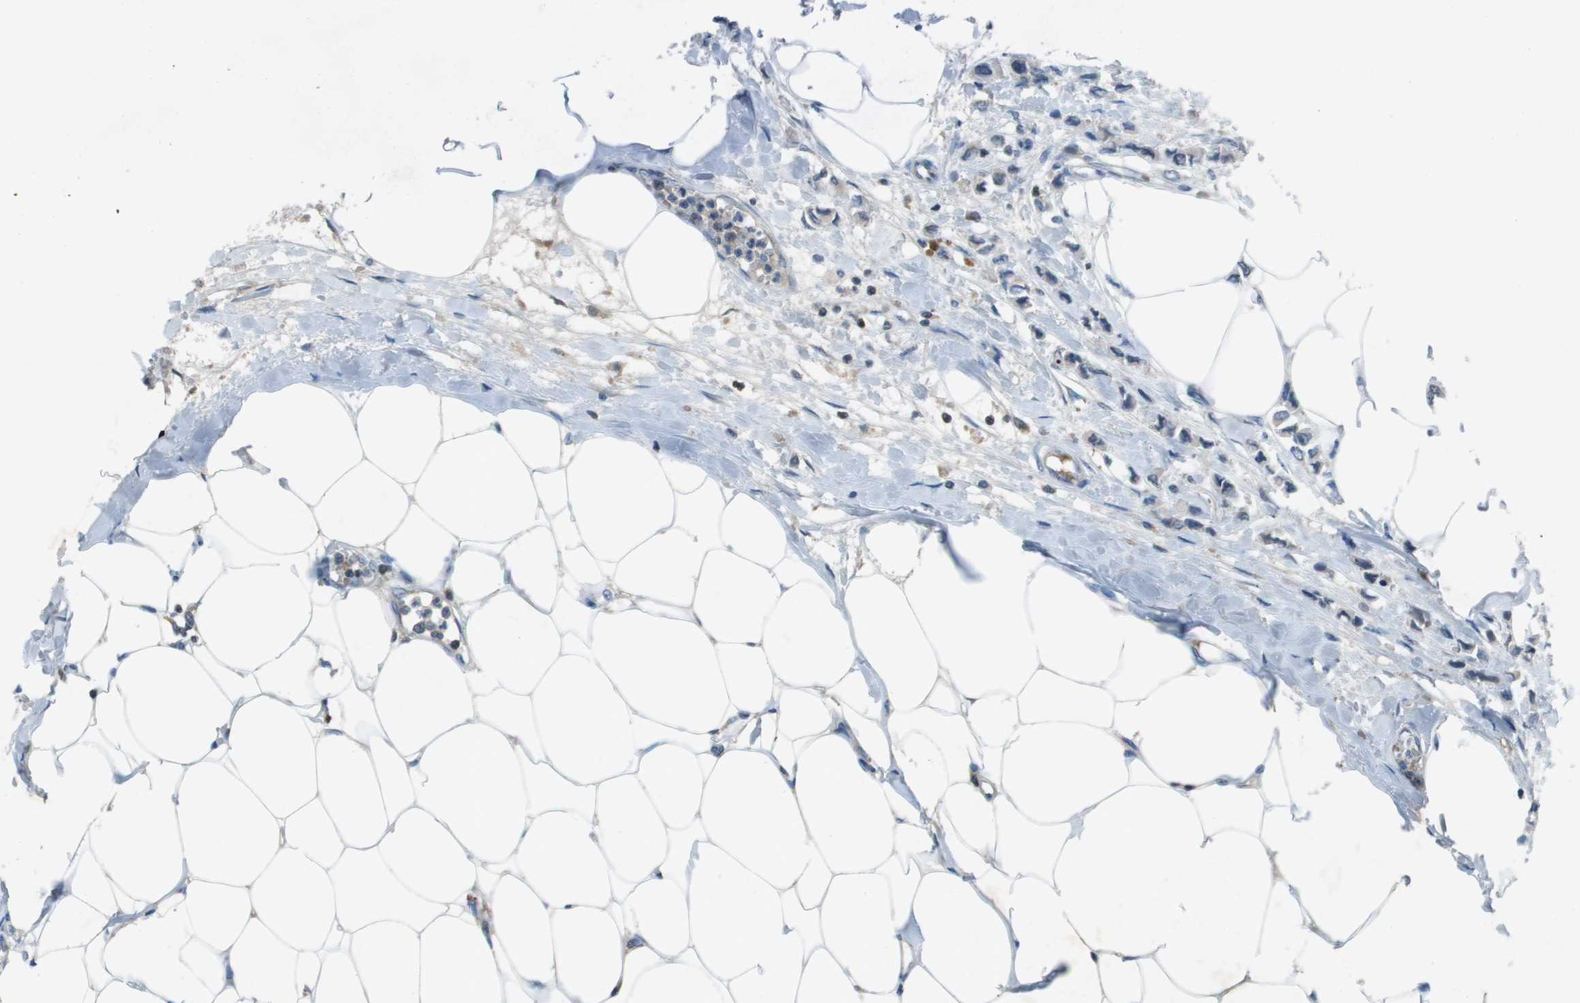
{"staining": {"intensity": "negative", "quantity": "none", "location": "none"}, "tissue": "breast cancer", "cell_type": "Tumor cells", "image_type": "cancer", "snomed": [{"axis": "morphology", "description": "Lobular carcinoma"}, {"axis": "topography", "description": "Breast"}], "caption": "A high-resolution micrograph shows IHC staining of breast cancer, which reveals no significant staining in tumor cells.", "gene": "CAMK4", "patient": {"sex": "female", "age": 51}}